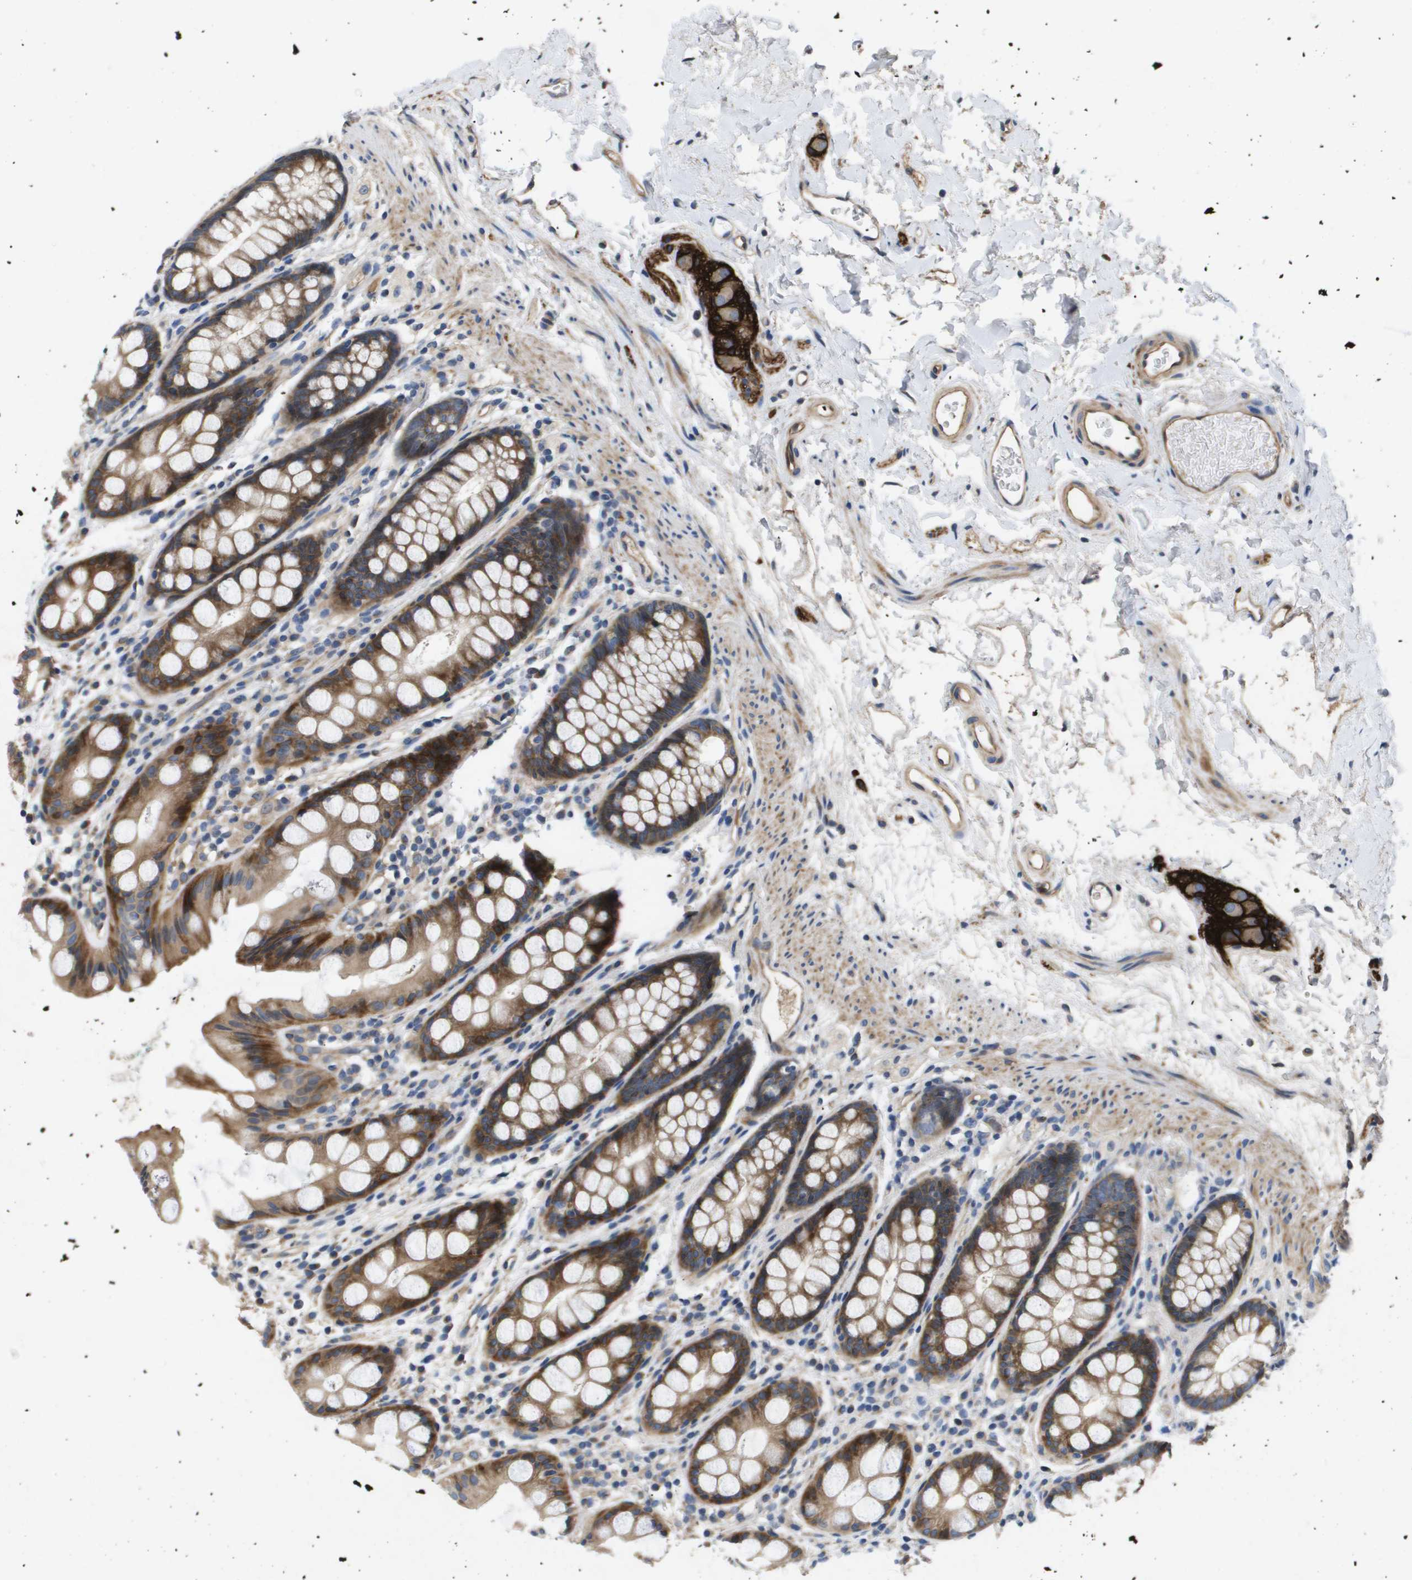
{"staining": {"intensity": "moderate", "quantity": ">75%", "location": "cytoplasmic/membranous"}, "tissue": "rectum", "cell_type": "Glandular cells", "image_type": "normal", "snomed": [{"axis": "morphology", "description": "Normal tissue, NOS"}, {"axis": "topography", "description": "Rectum"}], "caption": "The histopathology image shows staining of benign rectum, revealing moderate cytoplasmic/membranous protein expression (brown color) within glandular cells.", "gene": "ENTPD2", "patient": {"sex": "female", "age": 65}}